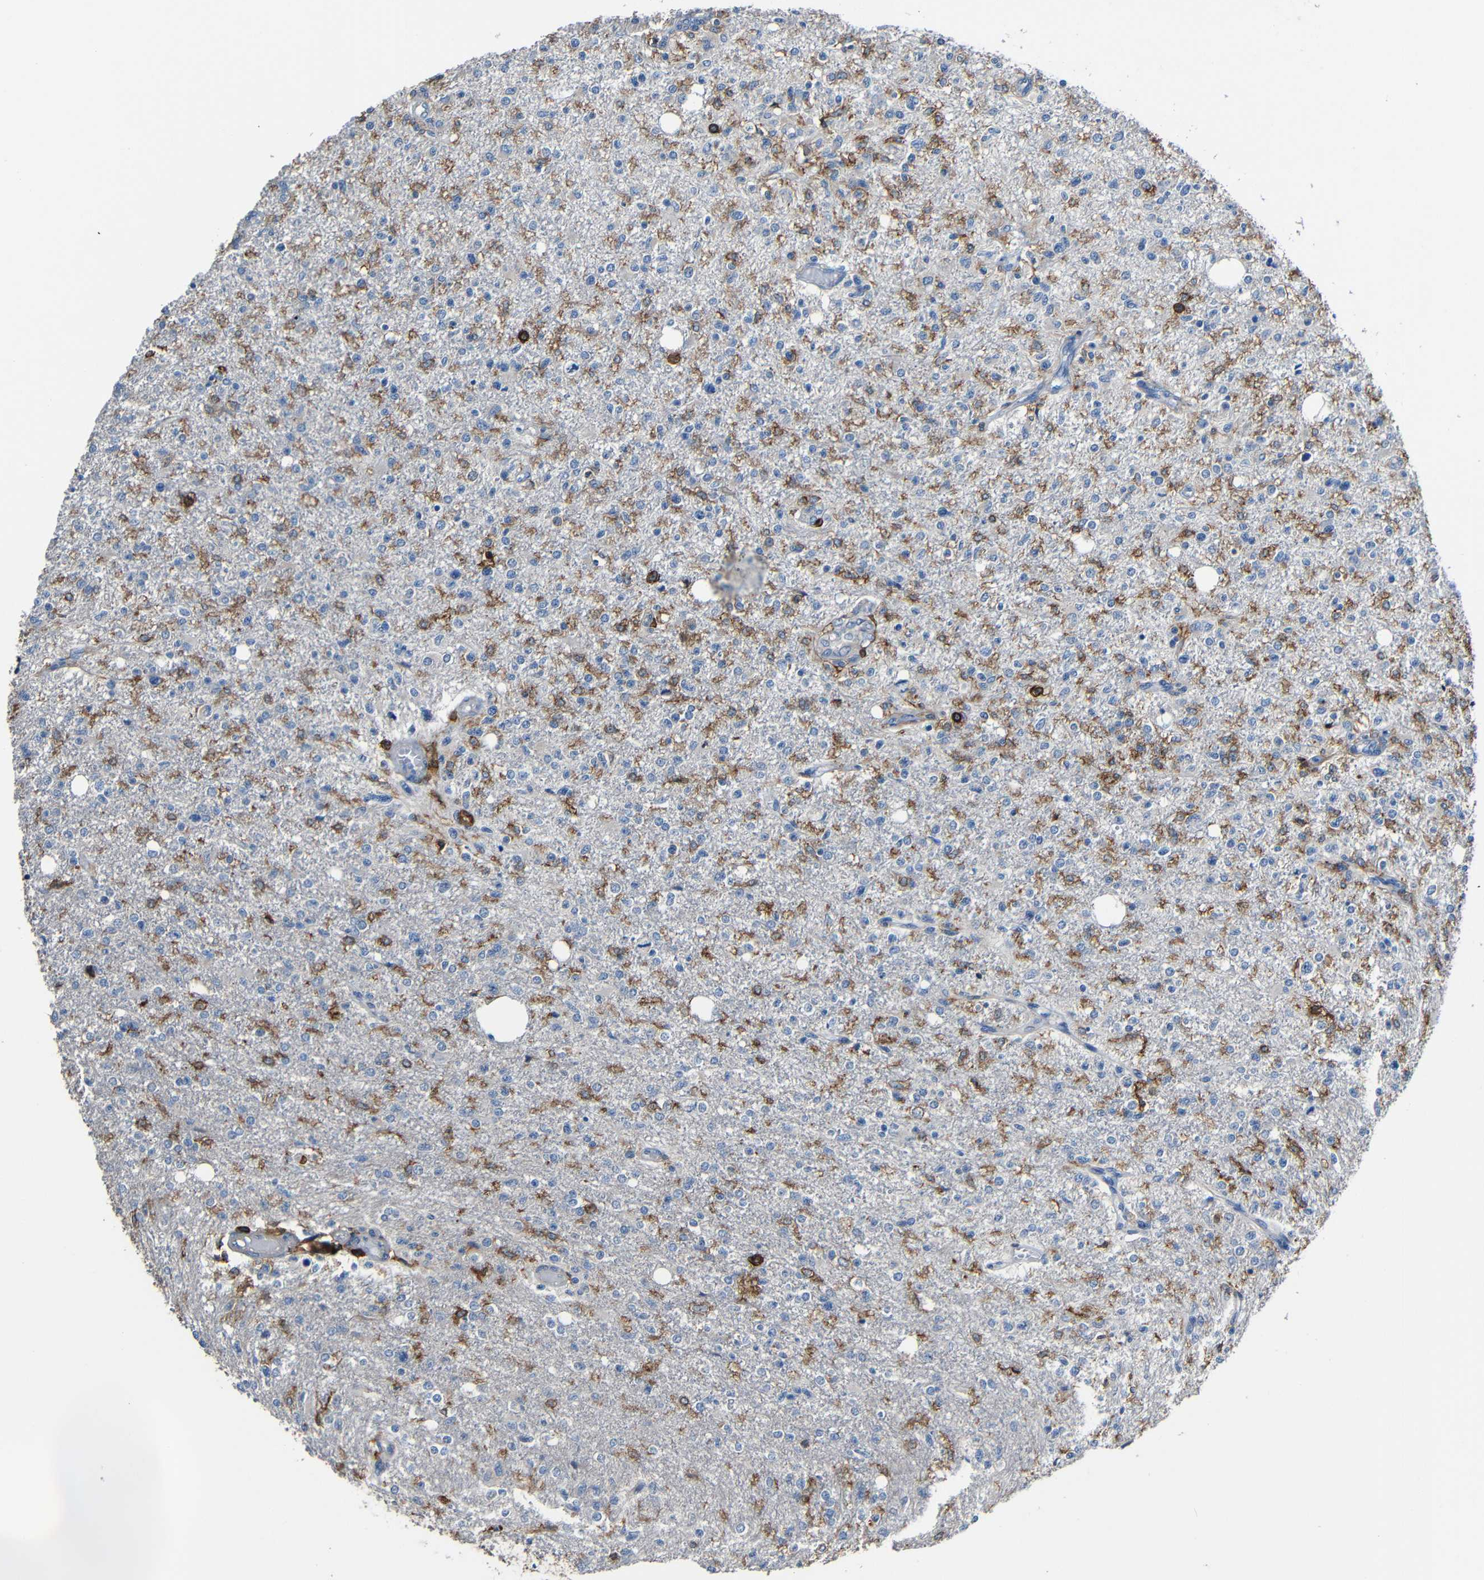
{"staining": {"intensity": "moderate", "quantity": "25%-75%", "location": "cytoplasmic/membranous"}, "tissue": "glioma", "cell_type": "Tumor cells", "image_type": "cancer", "snomed": [{"axis": "morphology", "description": "Glioma, malignant, High grade"}, {"axis": "topography", "description": "Cerebral cortex"}], "caption": "Tumor cells display moderate cytoplasmic/membranous expression in approximately 25%-75% of cells in malignant glioma (high-grade).", "gene": "P2RY12", "patient": {"sex": "male", "age": 76}}